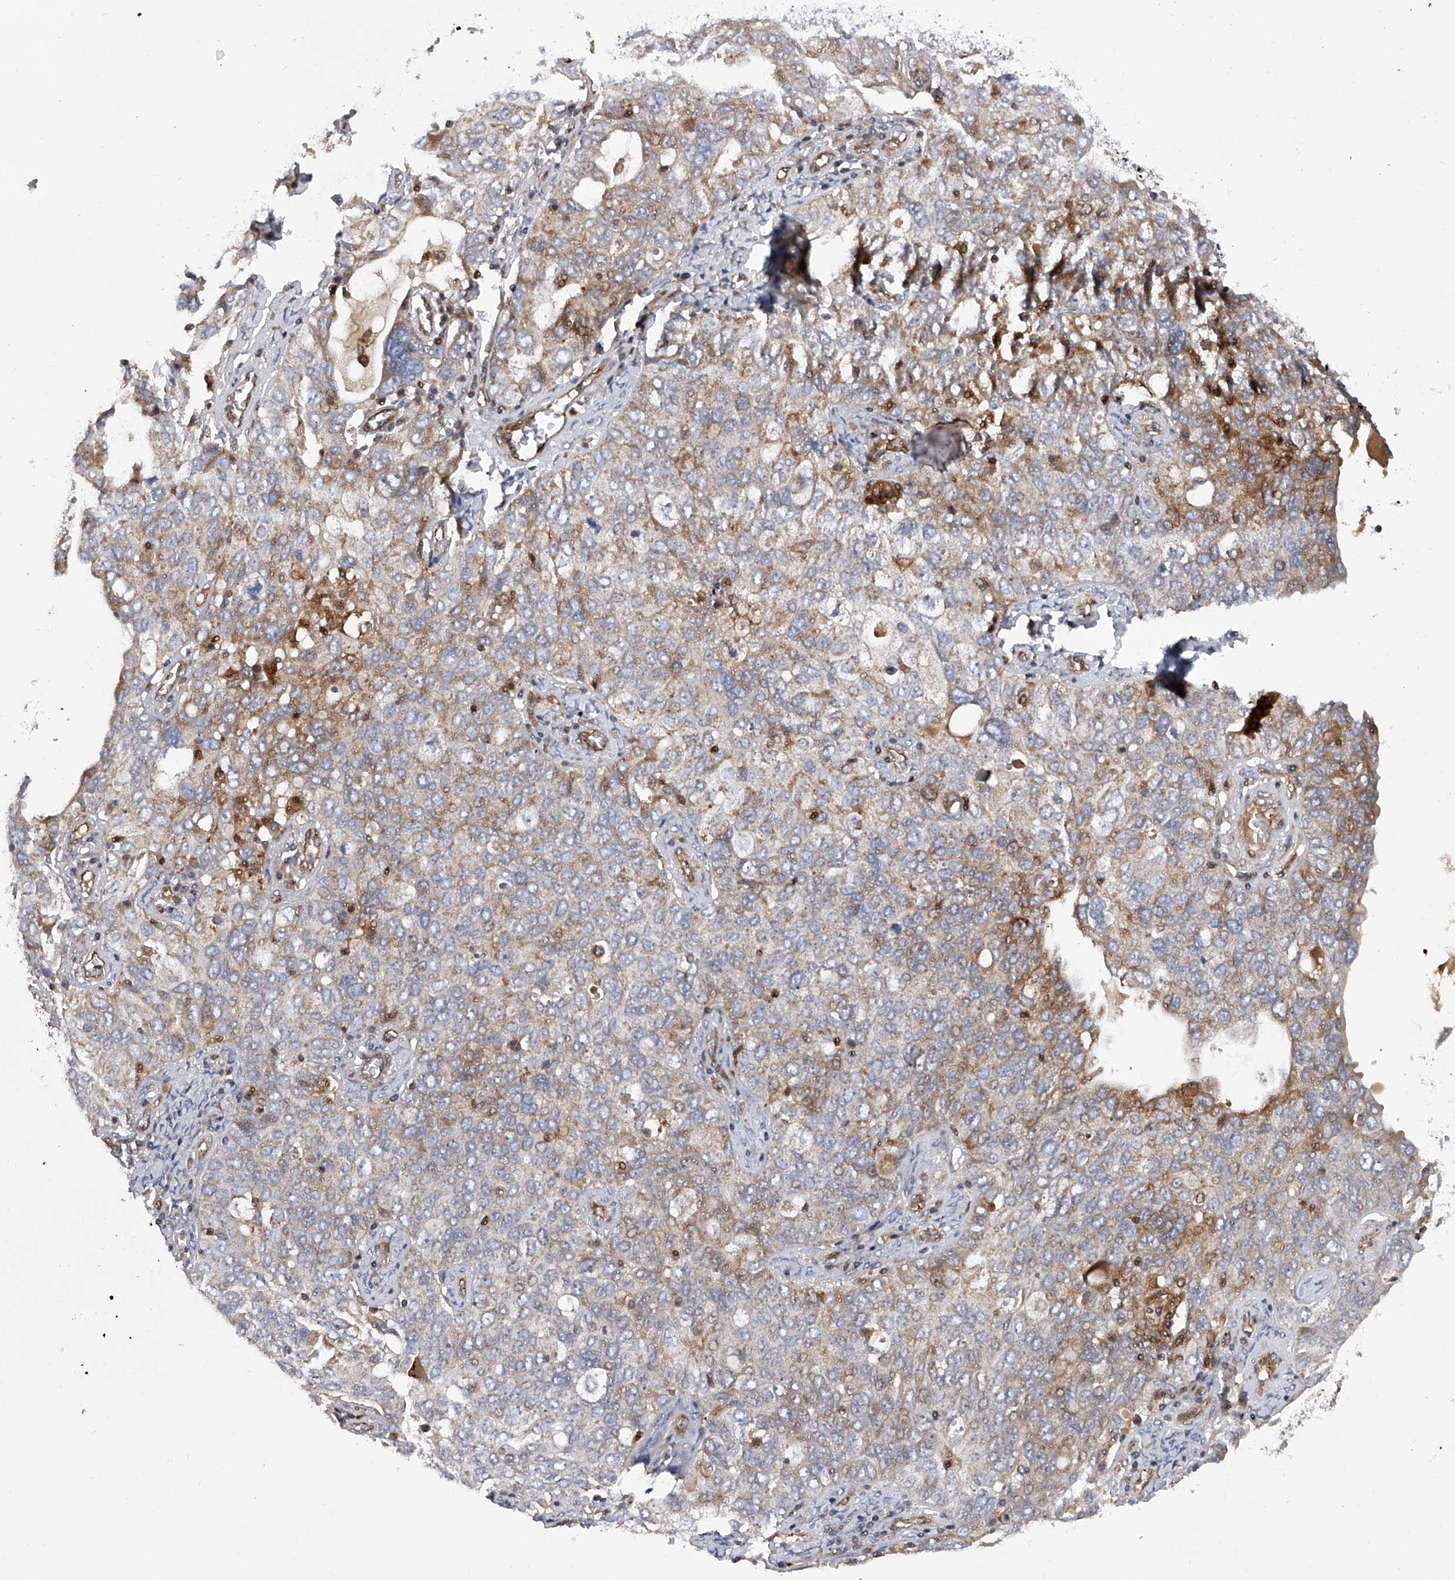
{"staining": {"intensity": "weak", "quantity": "25%-75%", "location": "cytoplasmic/membranous"}, "tissue": "ovarian cancer", "cell_type": "Tumor cells", "image_type": "cancer", "snomed": [{"axis": "morphology", "description": "Carcinoma, endometroid"}, {"axis": "topography", "description": "Ovary"}], "caption": "A brown stain highlights weak cytoplasmic/membranous expression of a protein in human ovarian cancer tumor cells.", "gene": "PDSS2", "patient": {"sex": "female", "age": 62}}